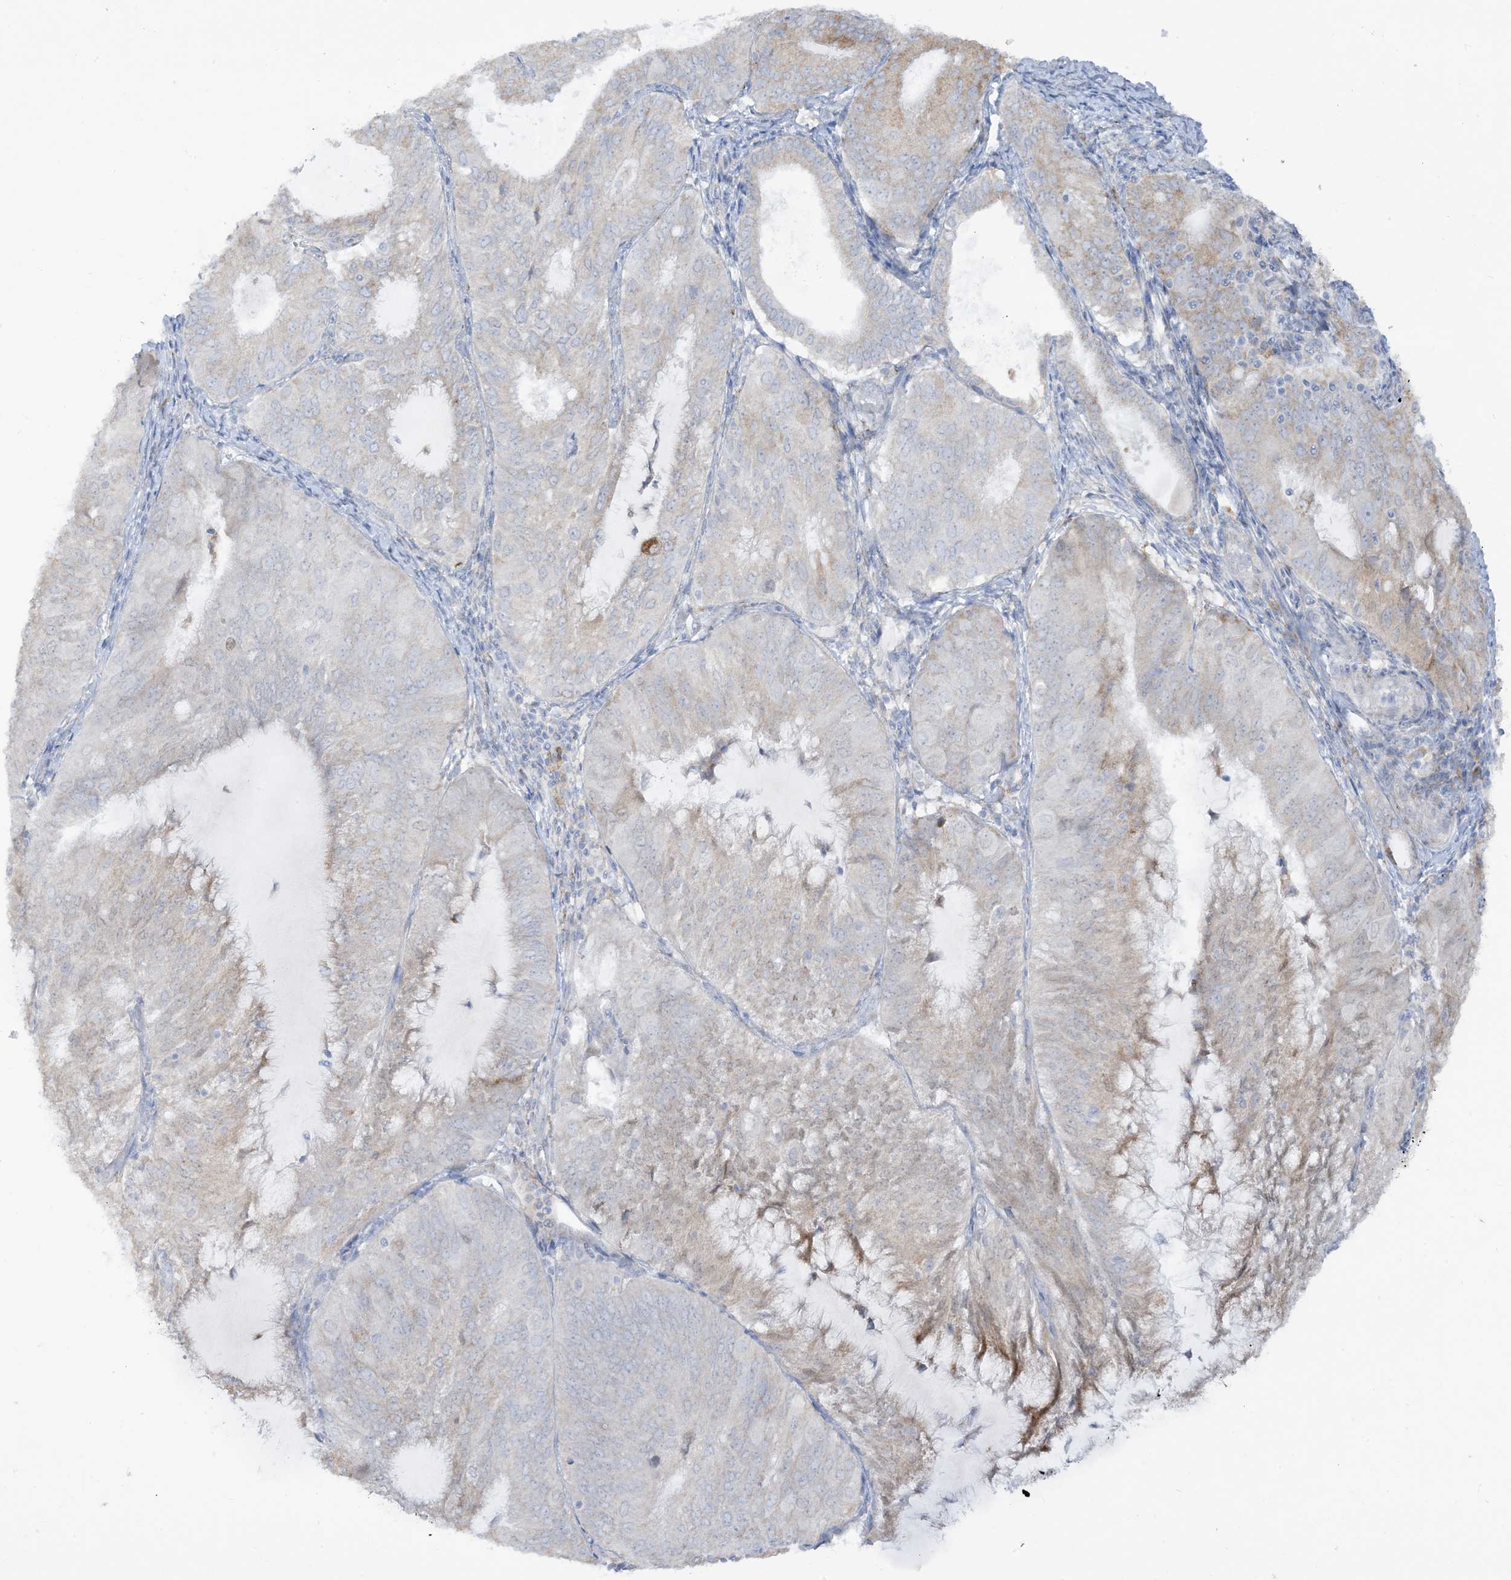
{"staining": {"intensity": "weak", "quantity": "<25%", "location": "cytoplasmic/membranous"}, "tissue": "endometrial cancer", "cell_type": "Tumor cells", "image_type": "cancer", "snomed": [{"axis": "morphology", "description": "Adenocarcinoma, NOS"}, {"axis": "topography", "description": "Endometrium"}], "caption": "Immunohistochemistry (IHC) micrograph of neoplastic tissue: human endometrial cancer stained with DAB (3,3'-diaminobenzidine) shows no significant protein staining in tumor cells.", "gene": "LOXL3", "patient": {"sex": "female", "age": 81}}